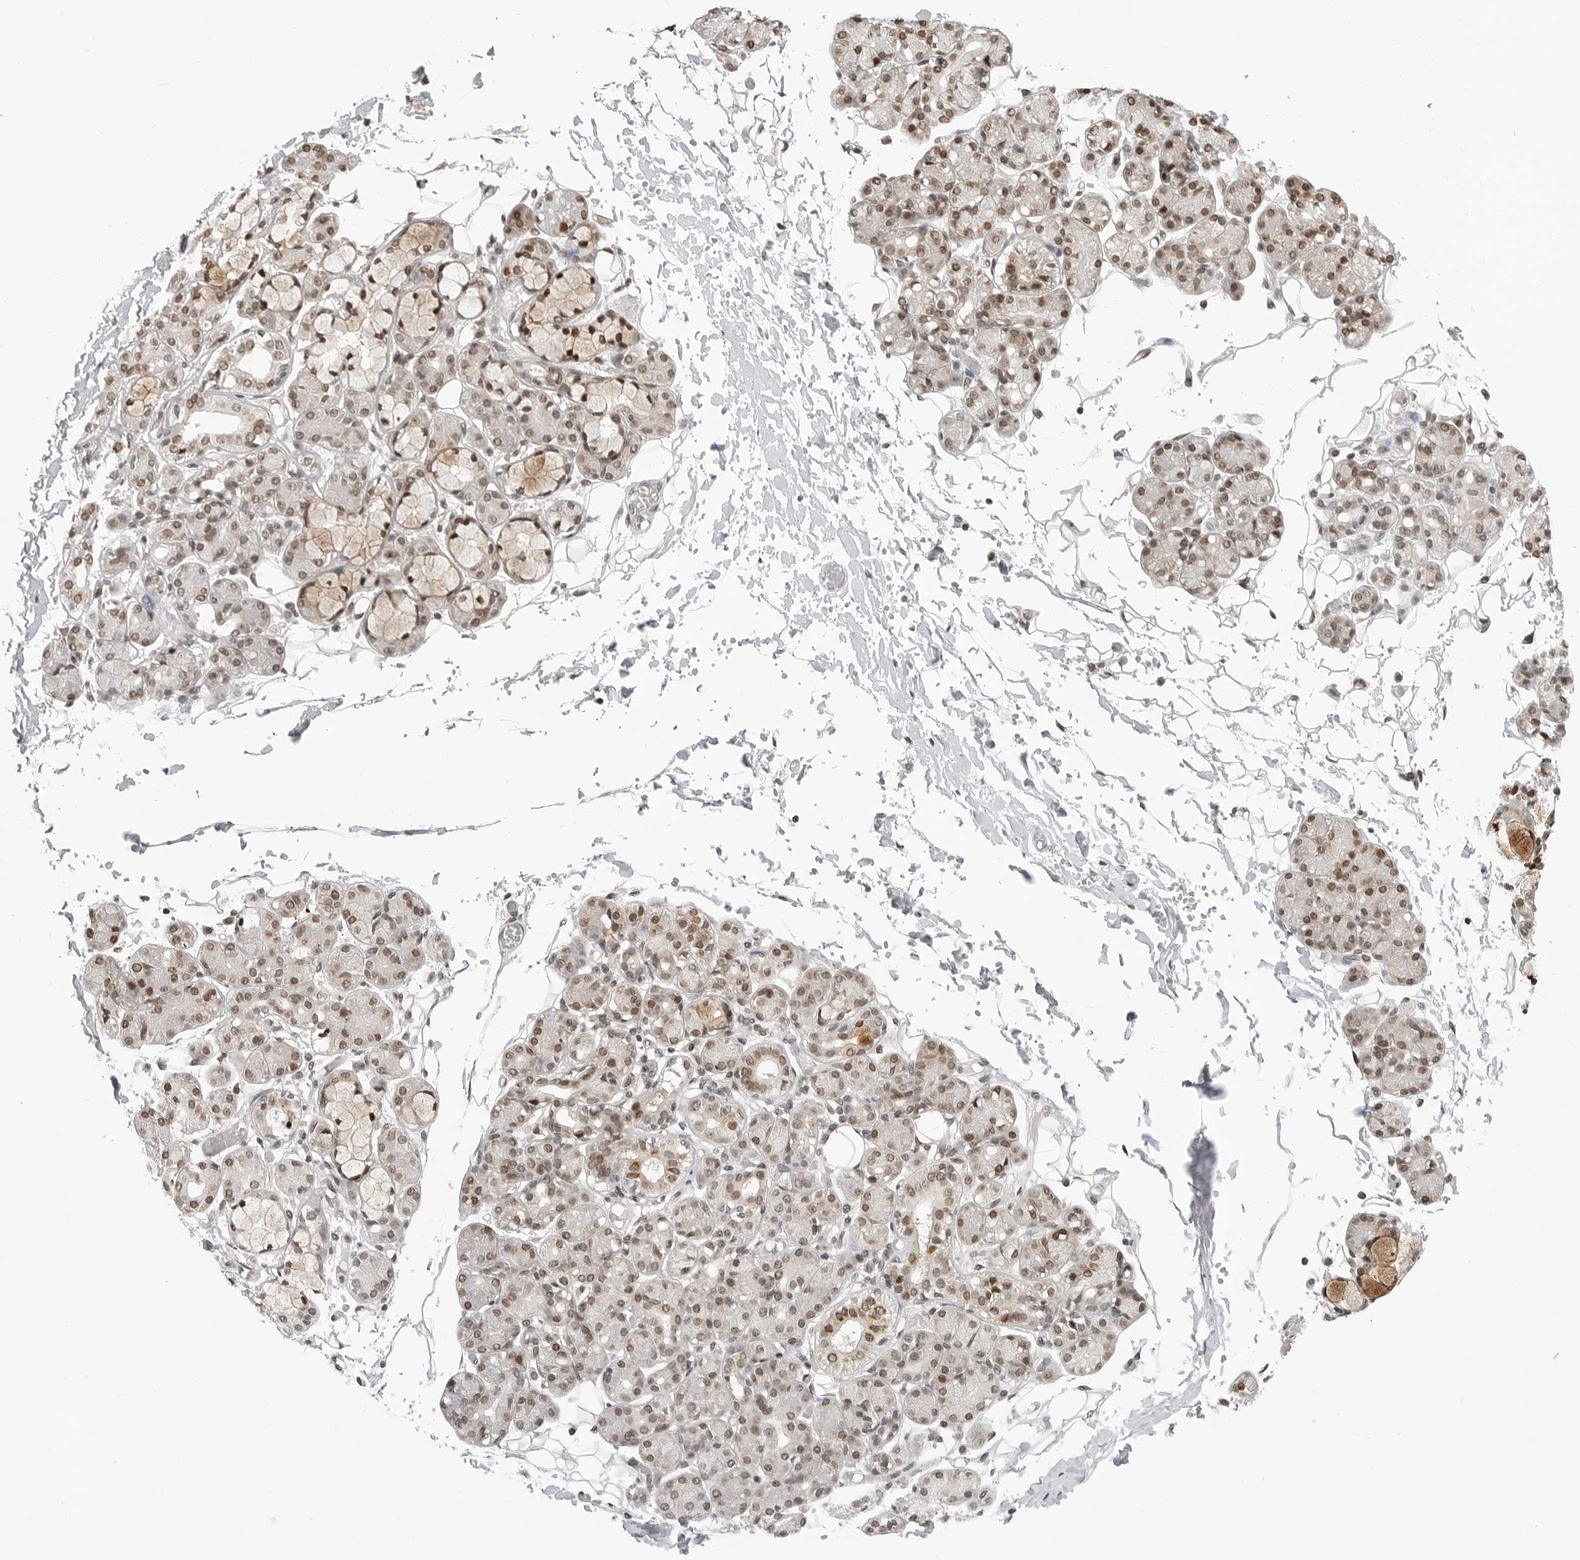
{"staining": {"intensity": "moderate", "quantity": "25%-75%", "location": "nuclear"}, "tissue": "salivary gland", "cell_type": "Glandular cells", "image_type": "normal", "snomed": [{"axis": "morphology", "description": "Normal tissue, NOS"}, {"axis": "topography", "description": "Salivary gland"}], "caption": "The micrograph shows immunohistochemical staining of benign salivary gland. There is moderate nuclear staining is seen in about 25%-75% of glandular cells.", "gene": "C8orf33", "patient": {"sex": "male", "age": 63}}